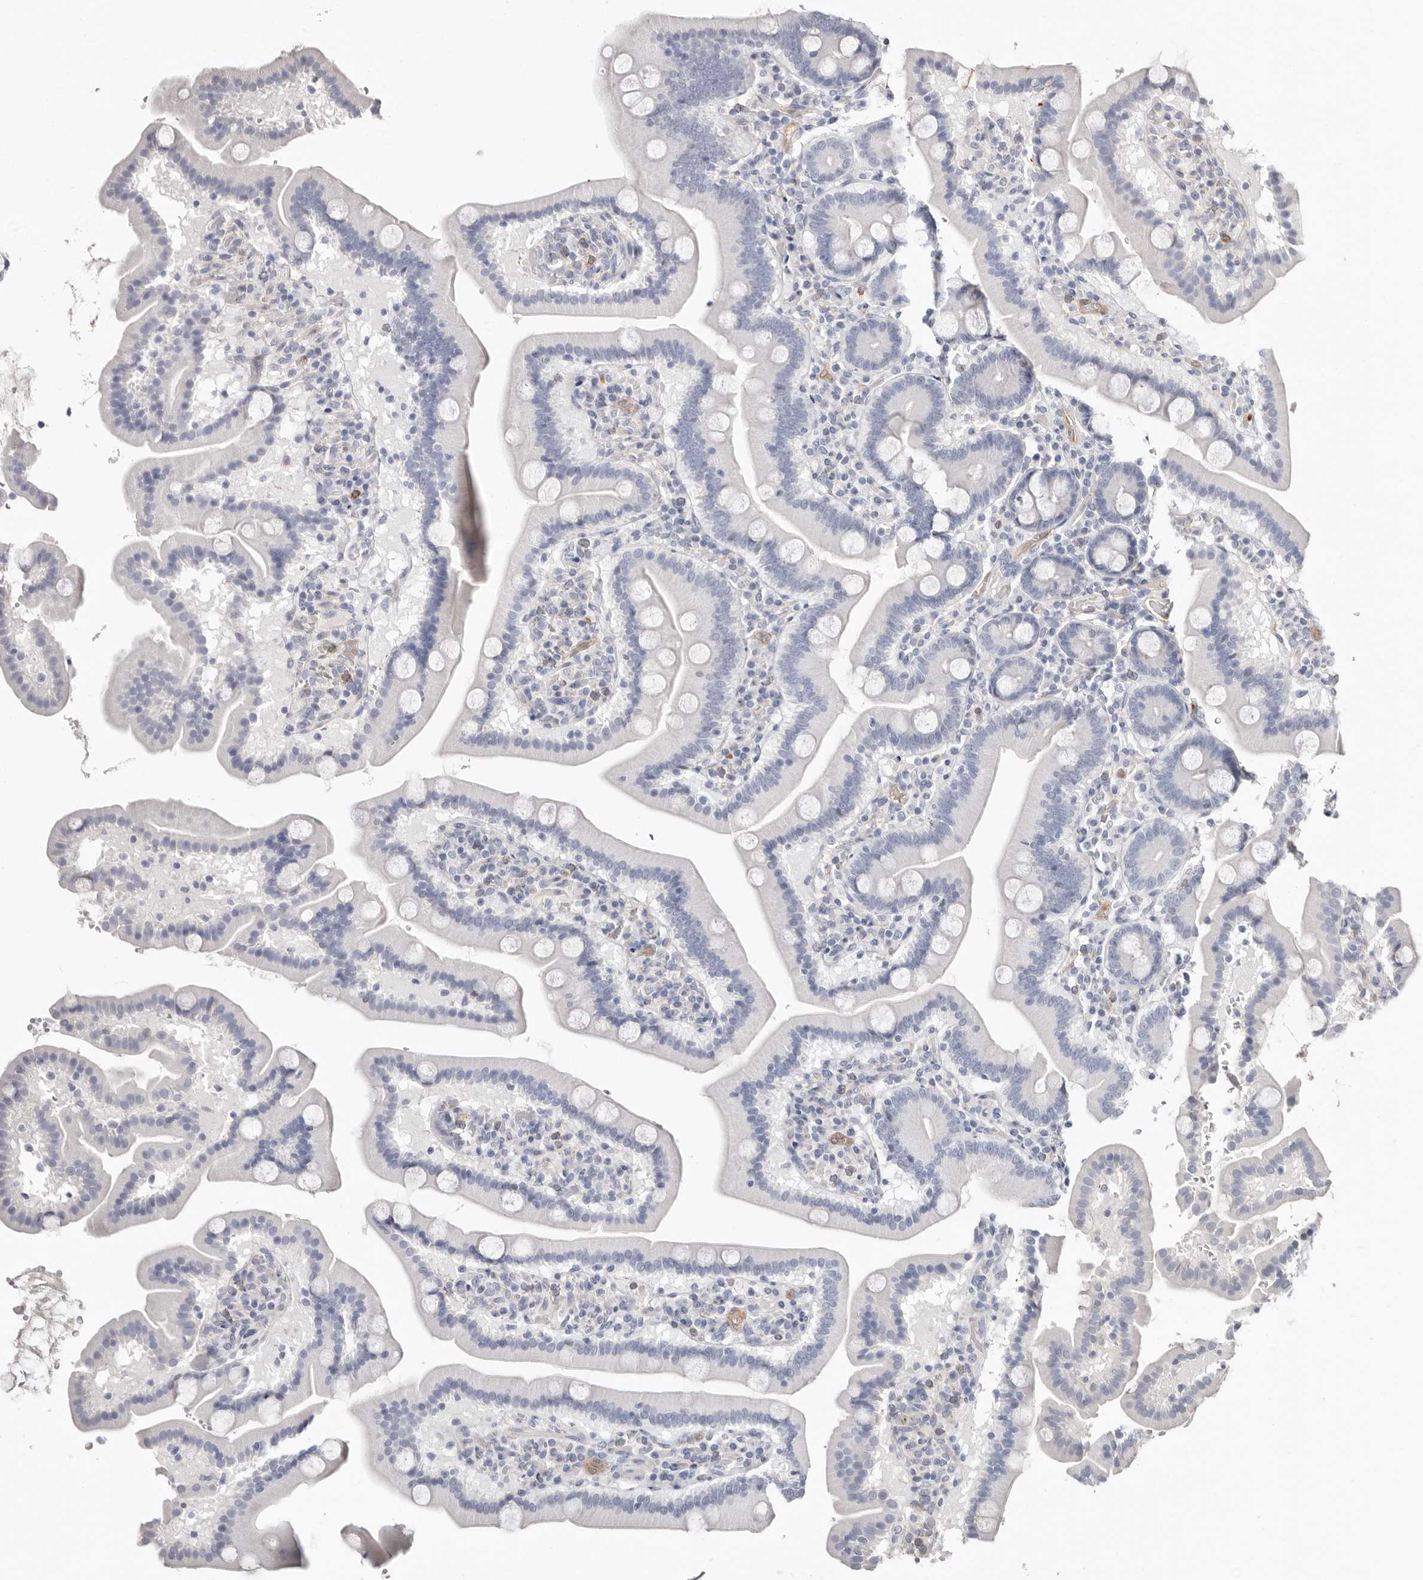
{"staining": {"intensity": "negative", "quantity": "none", "location": "none"}, "tissue": "duodenum", "cell_type": "Glandular cells", "image_type": "normal", "snomed": [{"axis": "morphology", "description": "Normal tissue, NOS"}, {"axis": "topography", "description": "Duodenum"}], "caption": "A high-resolution image shows immunohistochemistry staining of benign duodenum, which shows no significant staining in glandular cells.", "gene": "PKDCC", "patient": {"sex": "male", "age": 55}}